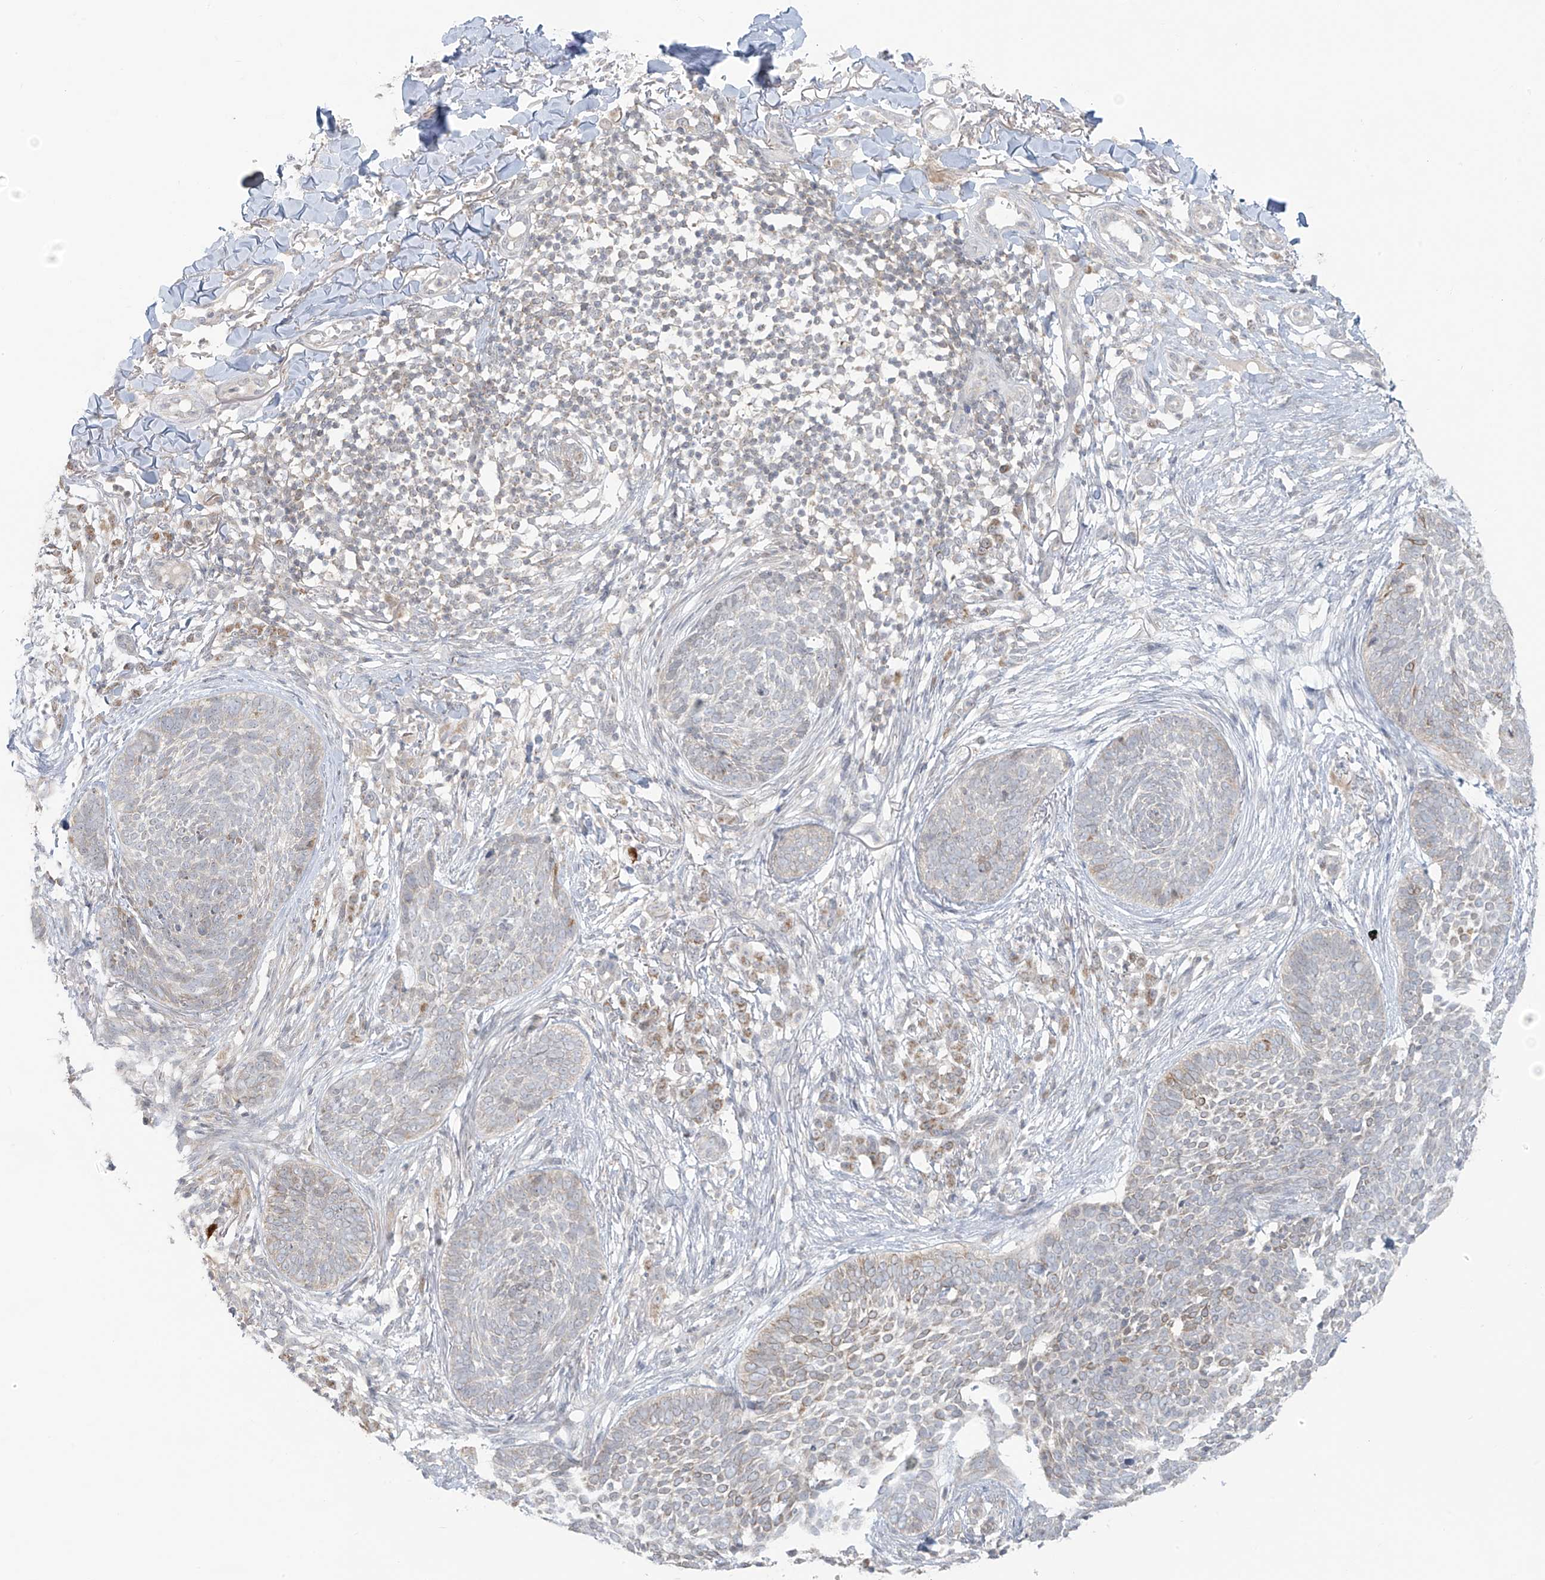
{"staining": {"intensity": "negative", "quantity": "none", "location": "none"}, "tissue": "skin cancer", "cell_type": "Tumor cells", "image_type": "cancer", "snomed": [{"axis": "morphology", "description": "Basal cell carcinoma"}, {"axis": "topography", "description": "Skin"}], "caption": "An immunohistochemistry (IHC) histopathology image of skin cancer (basal cell carcinoma) is shown. There is no staining in tumor cells of skin cancer (basal cell carcinoma). (Brightfield microscopy of DAB IHC at high magnification).", "gene": "HDDC2", "patient": {"sex": "female", "age": 64}}